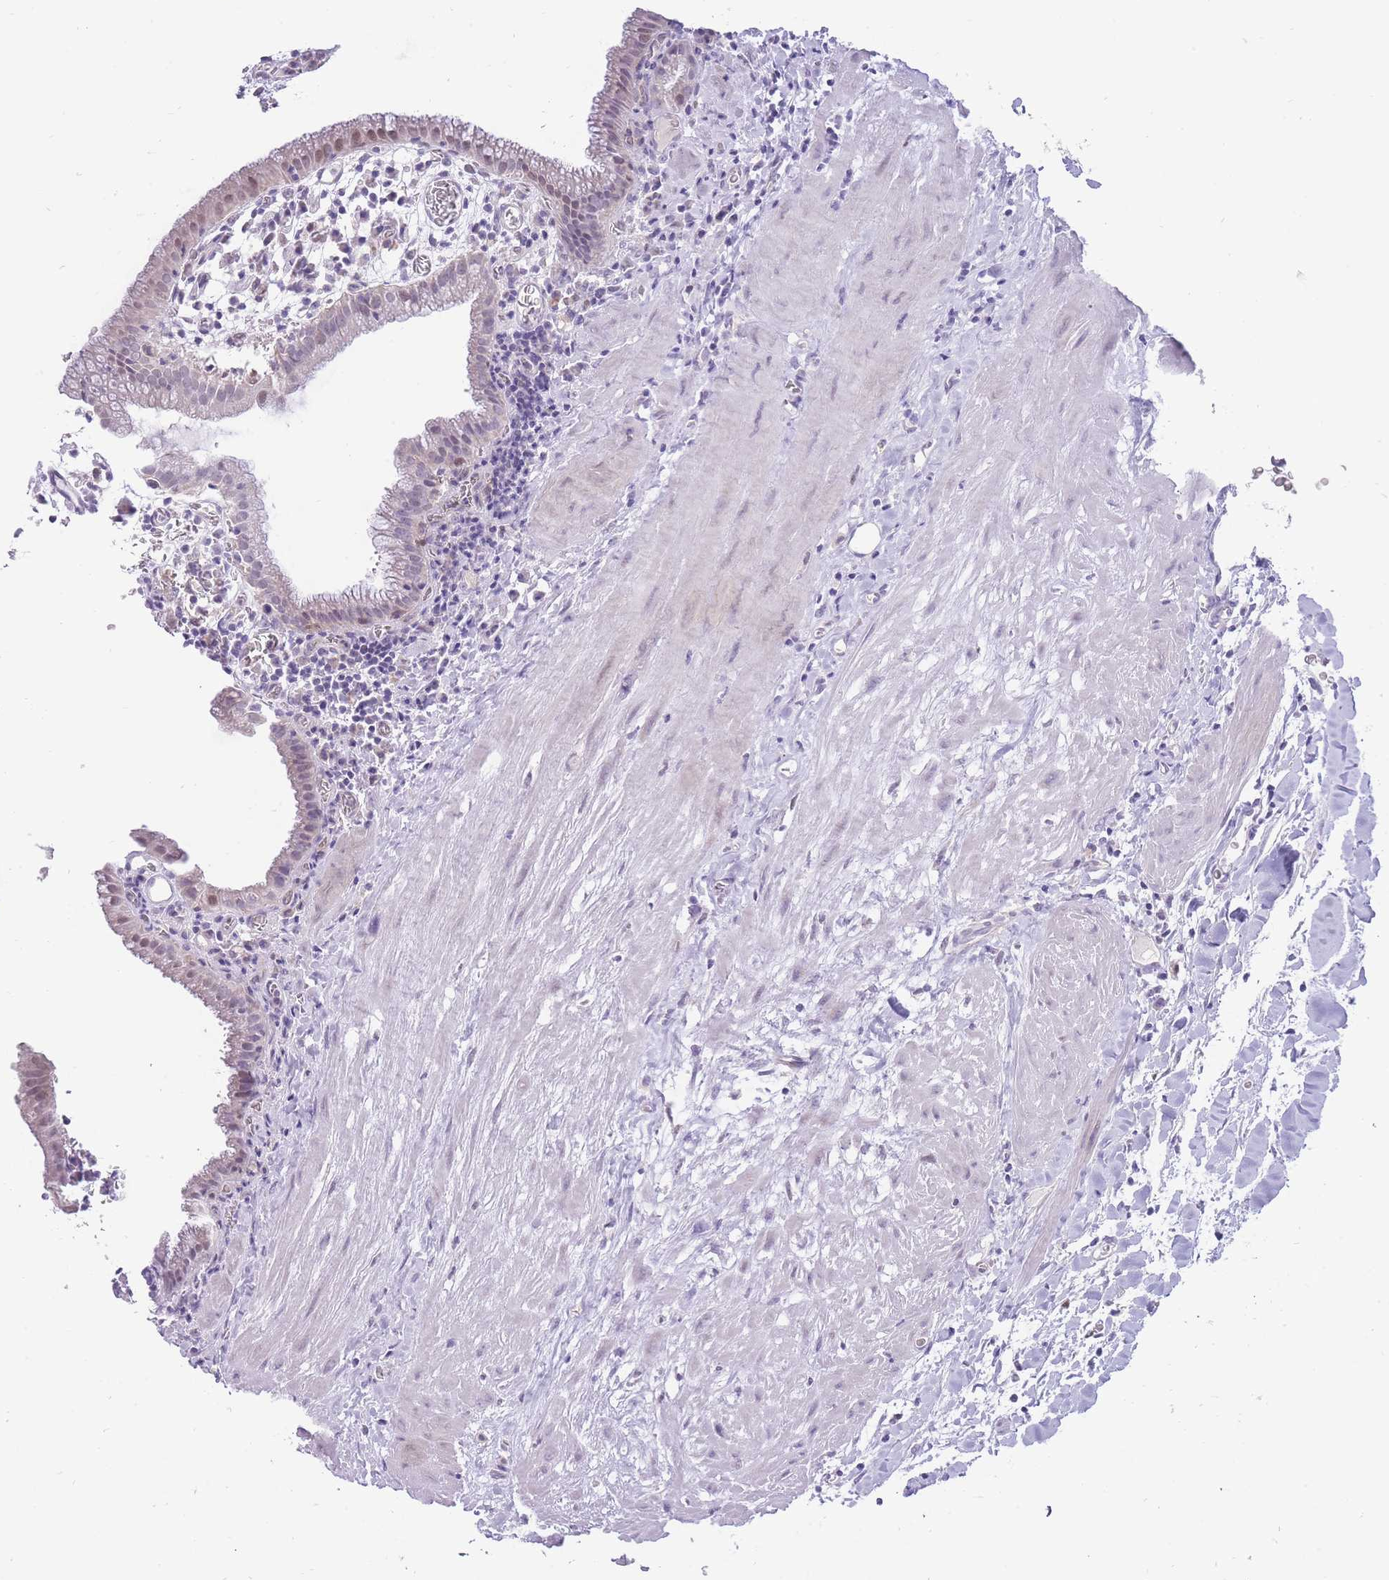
{"staining": {"intensity": "weak", "quantity": "<25%", "location": "cytoplasmic/membranous,nuclear"}, "tissue": "gallbladder", "cell_type": "Glandular cells", "image_type": "normal", "snomed": [{"axis": "morphology", "description": "Normal tissue, NOS"}, {"axis": "topography", "description": "Gallbladder"}], "caption": "Glandular cells are negative for brown protein staining in unremarkable gallbladder.", "gene": "ERICH4", "patient": {"sex": "male", "age": 78}}